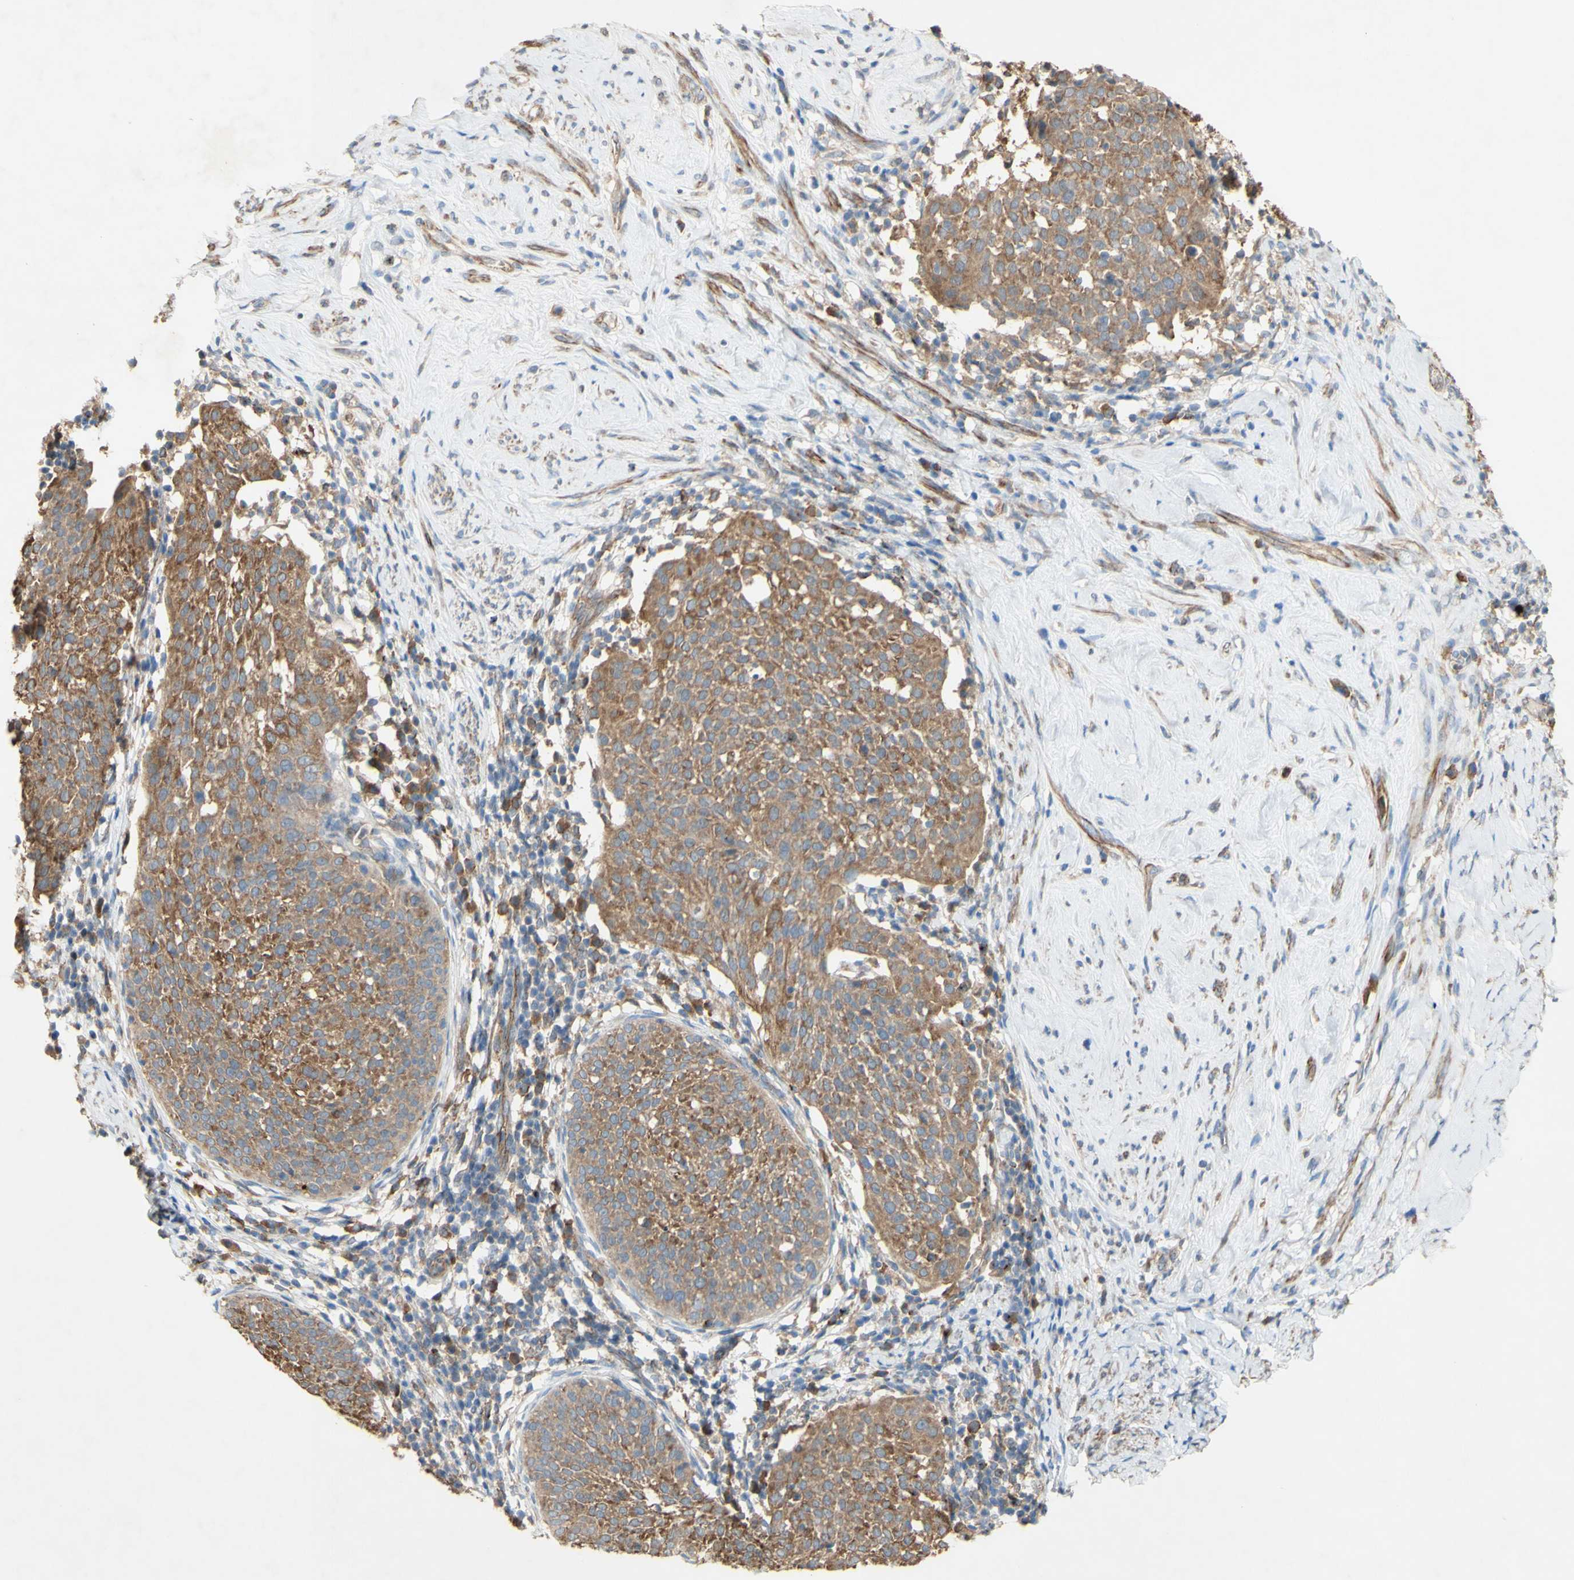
{"staining": {"intensity": "moderate", "quantity": ">75%", "location": "cytoplasmic/membranous"}, "tissue": "cervical cancer", "cell_type": "Tumor cells", "image_type": "cancer", "snomed": [{"axis": "morphology", "description": "Squamous cell carcinoma, NOS"}, {"axis": "topography", "description": "Cervix"}], "caption": "Cervical cancer (squamous cell carcinoma) stained for a protein shows moderate cytoplasmic/membranous positivity in tumor cells.", "gene": "PDGFB", "patient": {"sex": "female", "age": 51}}